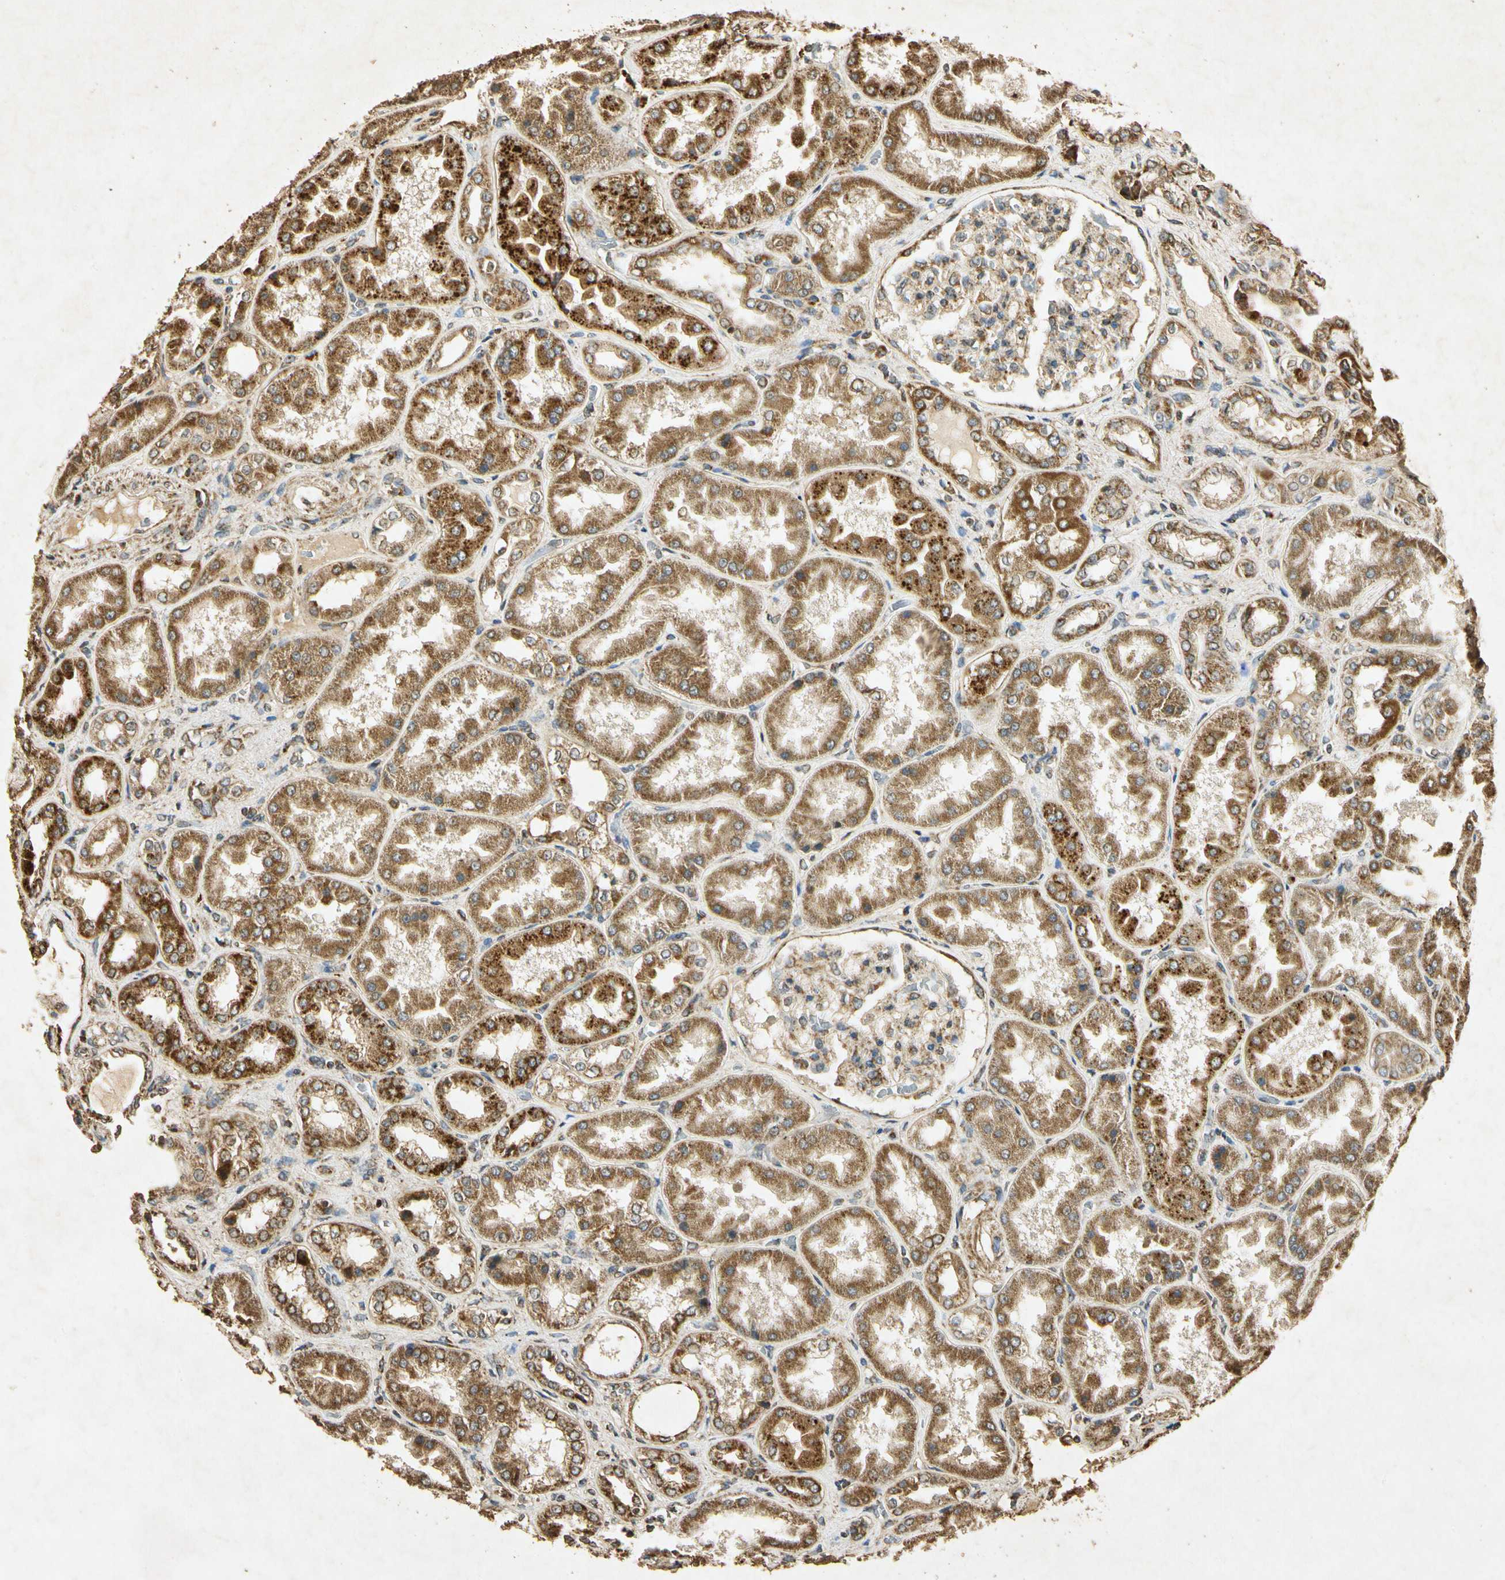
{"staining": {"intensity": "weak", "quantity": ">75%", "location": "cytoplasmic/membranous"}, "tissue": "kidney", "cell_type": "Cells in glomeruli", "image_type": "normal", "snomed": [{"axis": "morphology", "description": "Normal tissue, NOS"}, {"axis": "topography", "description": "Kidney"}], "caption": "Protein expression analysis of benign kidney reveals weak cytoplasmic/membranous staining in approximately >75% of cells in glomeruli.", "gene": "PRDX3", "patient": {"sex": "female", "age": 56}}